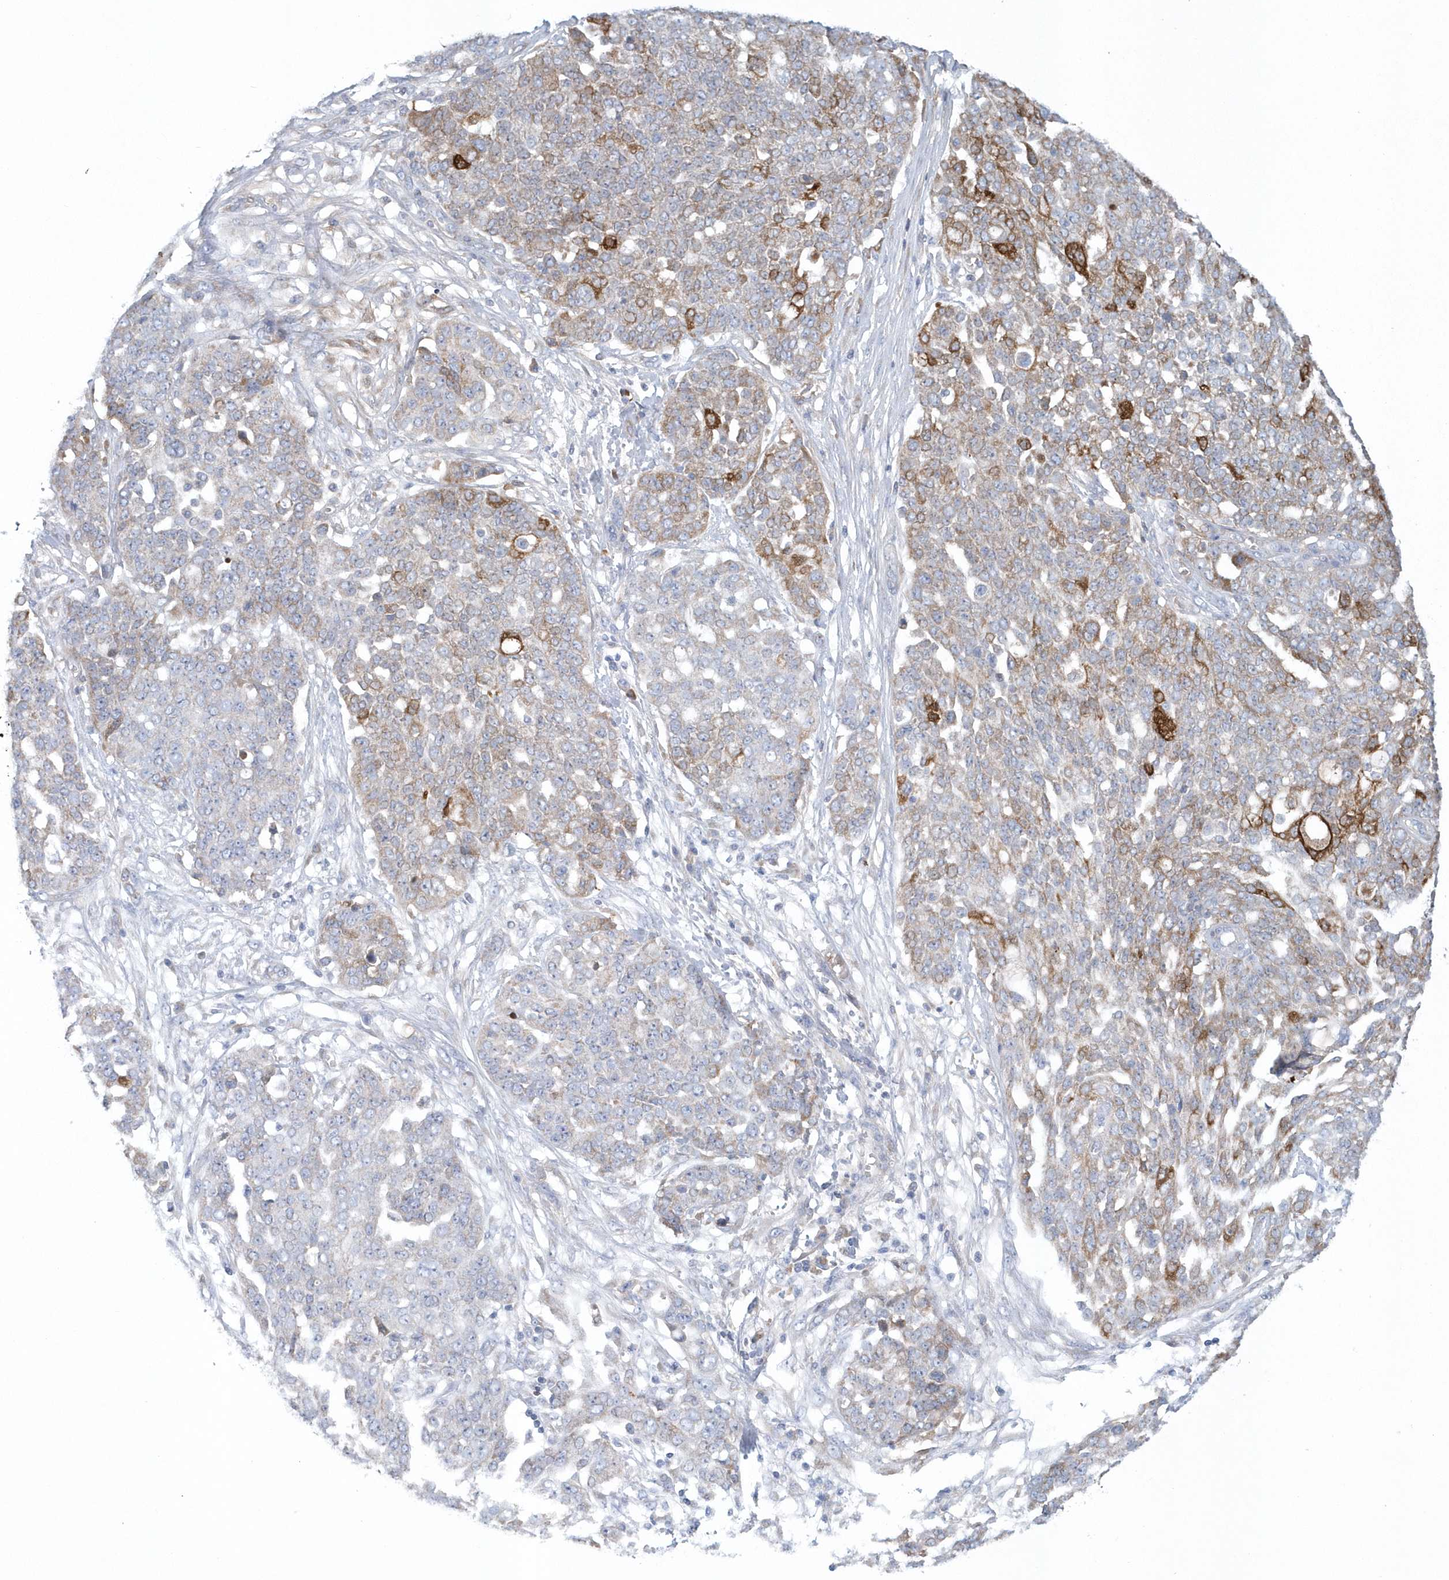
{"staining": {"intensity": "moderate", "quantity": "<25%", "location": "cytoplasmic/membranous"}, "tissue": "ovarian cancer", "cell_type": "Tumor cells", "image_type": "cancer", "snomed": [{"axis": "morphology", "description": "Cystadenocarcinoma, serous, NOS"}, {"axis": "topography", "description": "Soft tissue"}, {"axis": "topography", "description": "Ovary"}], "caption": "DAB (3,3'-diaminobenzidine) immunohistochemical staining of human ovarian cancer exhibits moderate cytoplasmic/membranous protein positivity in approximately <25% of tumor cells. The staining was performed using DAB, with brown indicating positive protein expression. Nuclei are stained blue with hematoxylin.", "gene": "SPATA18", "patient": {"sex": "female", "age": 57}}